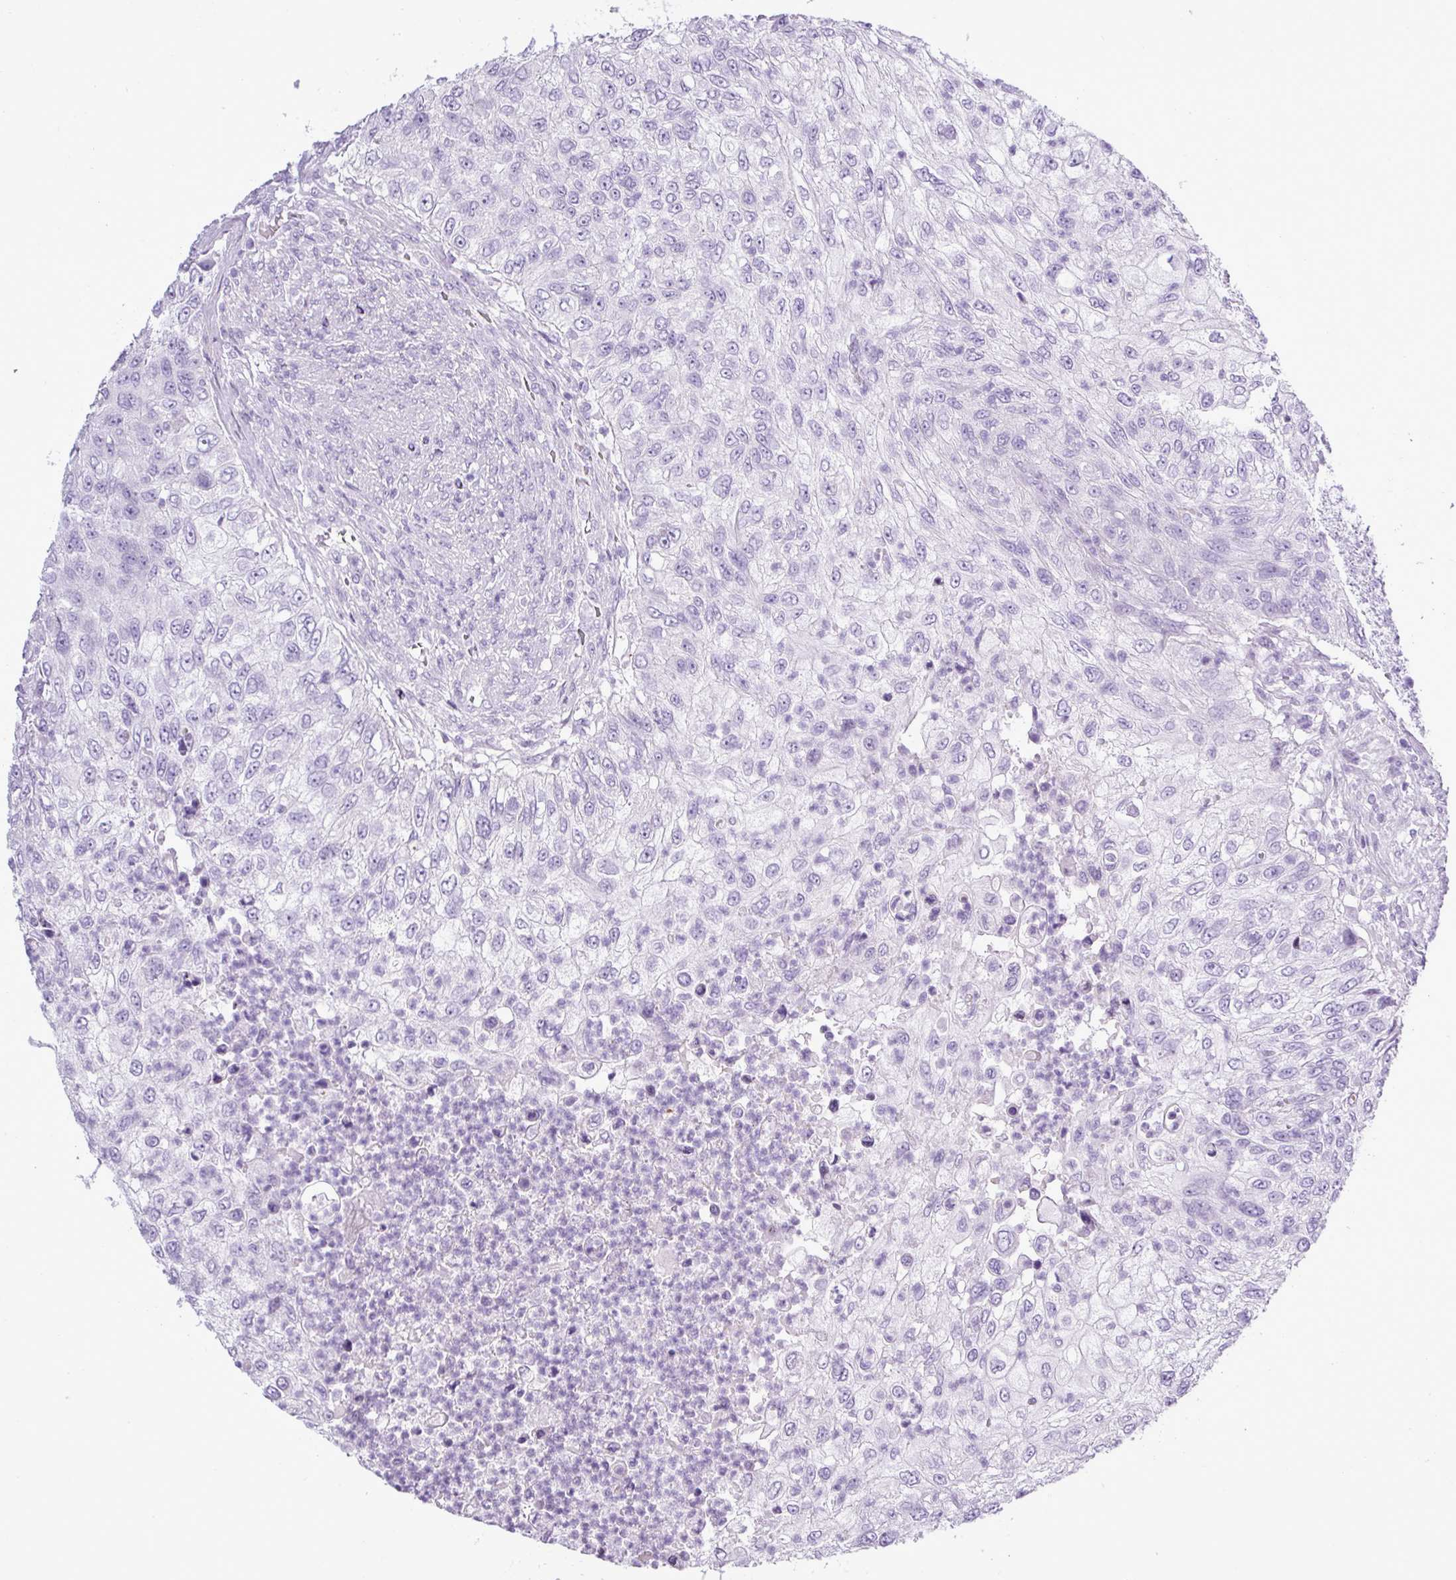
{"staining": {"intensity": "negative", "quantity": "none", "location": "none"}, "tissue": "urothelial cancer", "cell_type": "Tumor cells", "image_type": "cancer", "snomed": [{"axis": "morphology", "description": "Urothelial carcinoma, High grade"}, {"axis": "topography", "description": "Urinary bladder"}], "caption": "An immunohistochemistry (IHC) photomicrograph of urothelial carcinoma (high-grade) is shown. There is no staining in tumor cells of urothelial carcinoma (high-grade). Brightfield microscopy of immunohistochemistry (IHC) stained with DAB (3,3'-diaminobenzidine) (brown) and hematoxylin (blue), captured at high magnification.", "gene": "ALDH3A1", "patient": {"sex": "female", "age": 60}}